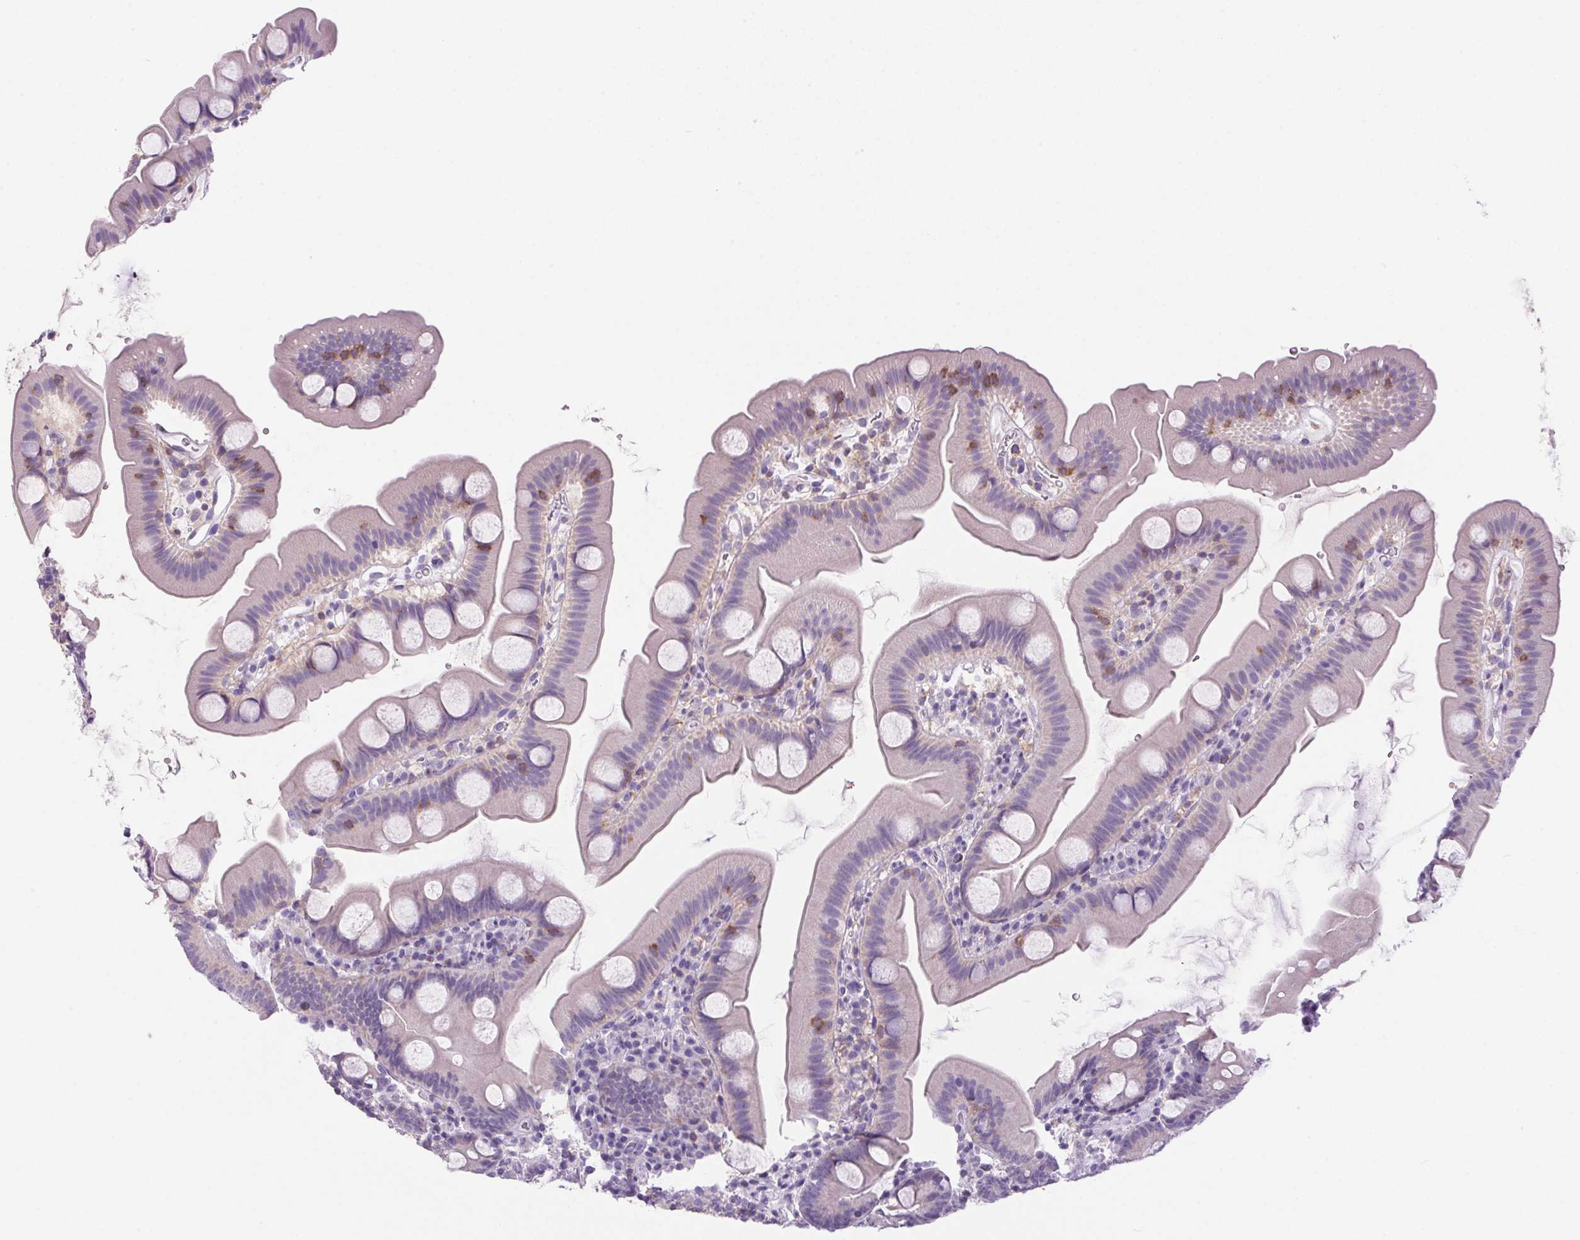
{"staining": {"intensity": "negative", "quantity": "none", "location": "none"}, "tissue": "small intestine", "cell_type": "Glandular cells", "image_type": "normal", "snomed": [{"axis": "morphology", "description": "Normal tissue, NOS"}, {"axis": "topography", "description": "Small intestine"}], "caption": "This photomicrograph is of normal small intestine stained with immunohistochemistry to label a protein in brown with the nuclei are counter-stained blue. There is no expression in glandular cells.", "gene": "S100A2", "patient": {"sex": "female", "age": 68}}